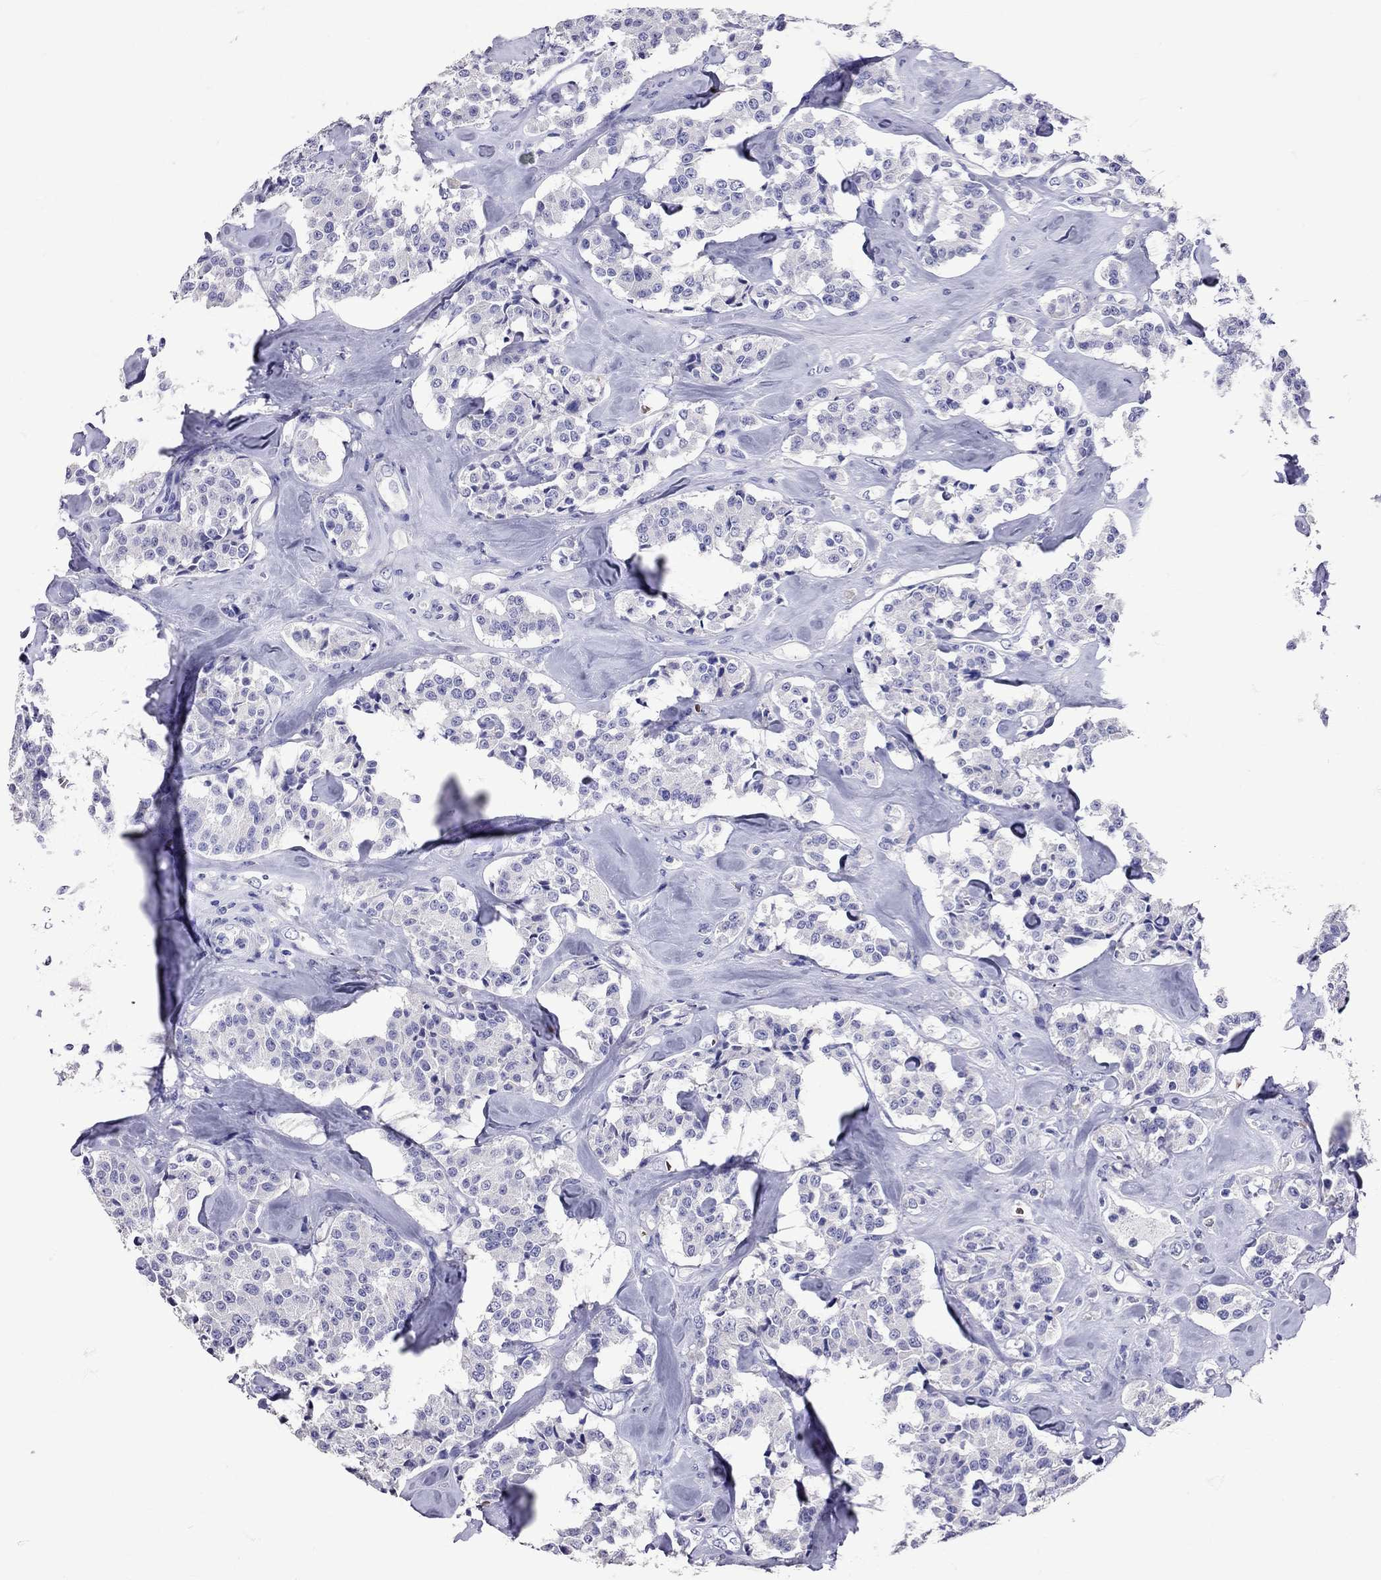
{"staining": {"intensity": "negative", "quantity": "none", "location": "none"}, "tissue": "carcinoid", "cell_type": "Tumor cells", "image_type": "cancer", "snomed": [{"axis": "morphology", "description": "Carcinoid, malignant, NOS"}, {"axis": "topography", "description": "Pancreas"}], "caption": "Micrograph shows no protein staining in tumor cells of malignant carcinoid tissue. Nuclei are stained in blue.", "gene": "TBR1", "patient": {"sex": "male", "age": 41}}